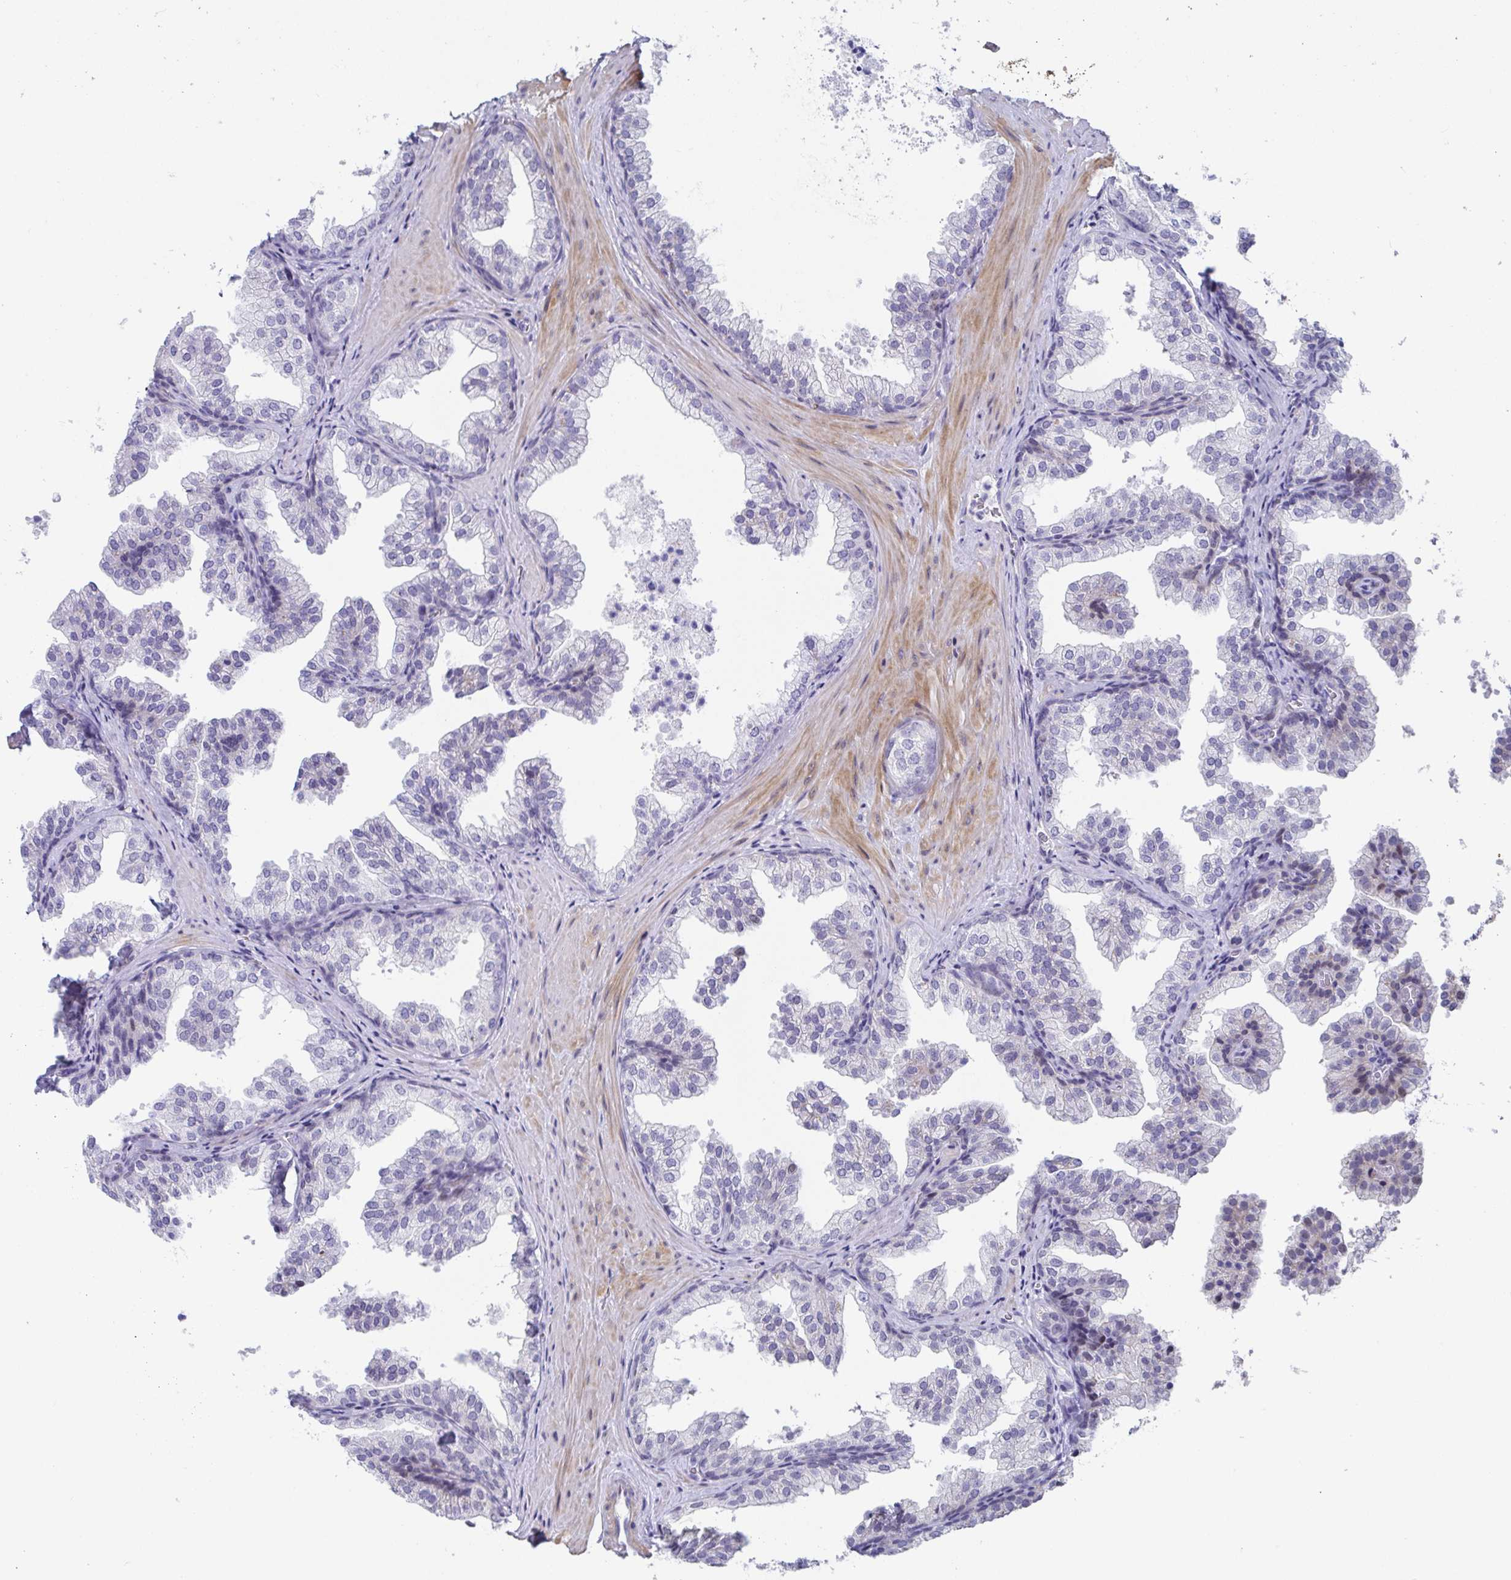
{"staining": {"intensity": "negative", "quantity": "none", "location": "none"}, "tissue": "prostate", "cell_type": "Glandular cells", "image_type": "normal", "snomed": [{"axis": "morphology", "description": "Normal tissue, NOS"}, {"axis": "topography", "description": "Prostate"}], "caption": "The photomicrograph exhibits no staining of glandular cells in normal prostate.", "gene": "WDR72", "patient": {"sex": "male", "age": 37}}